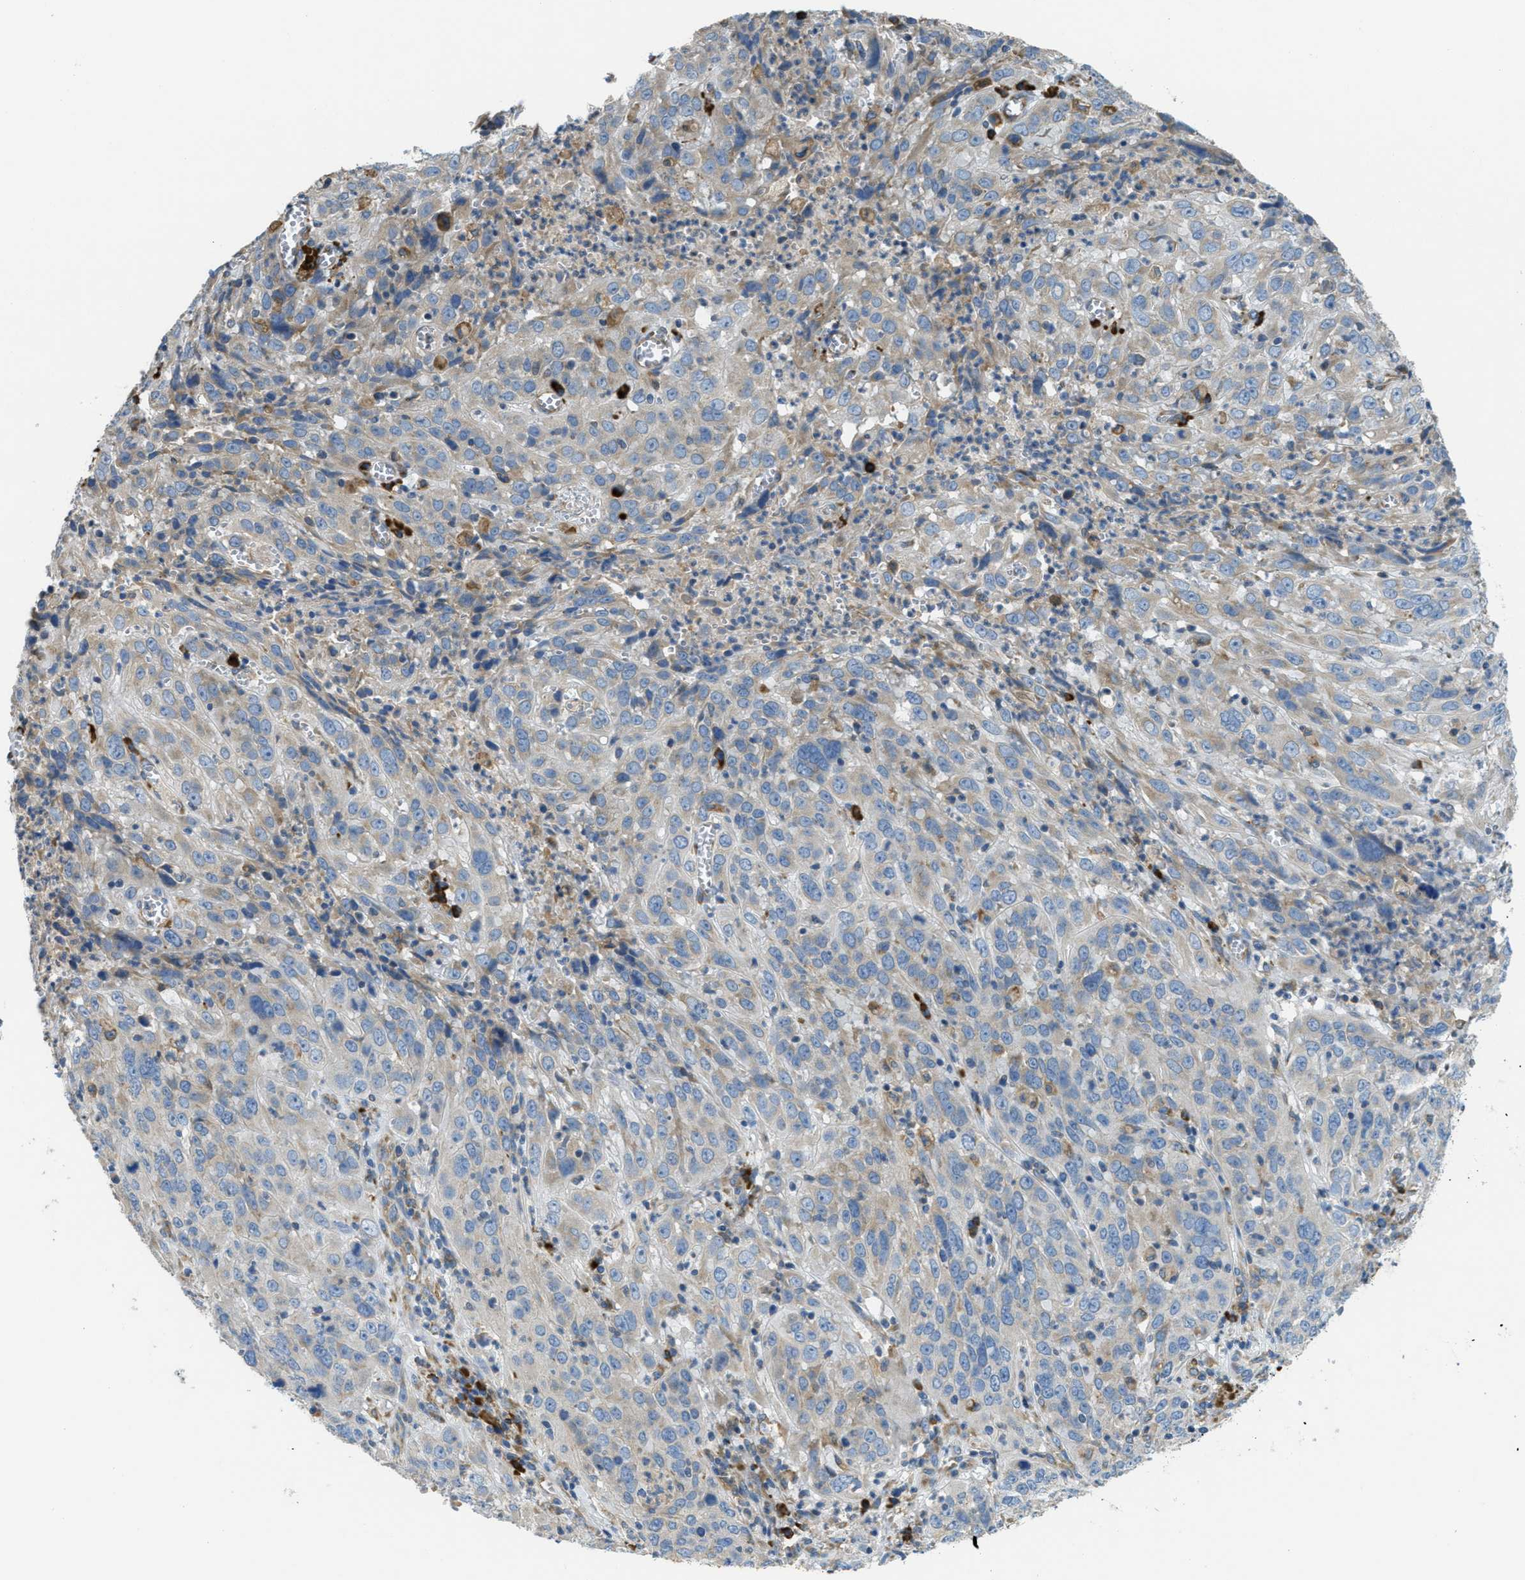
{"staining": {"intensity": "weak", "quantity": "<25%", "location": "cytoplasmic/membranous"}, "tissue": "cervical cancer", "cell_type": "Tumor cells", "image_type": "cancer", "snomed": [{"axis": "morphology", "description": "Squamous cell carcinoma, NOS"}, {"axis": "topography", "description": "Cervix"}], "caption": "An immunohistochemistry photomicrograph of squamous cell carcinoma (cervical) is shown. There is no staining in tumor cells of squamous cell carcinoma (cervical). Nuclei are stained in blue.", "gene": "SSR1", "patient": {"sex": "female", "age": 32}}